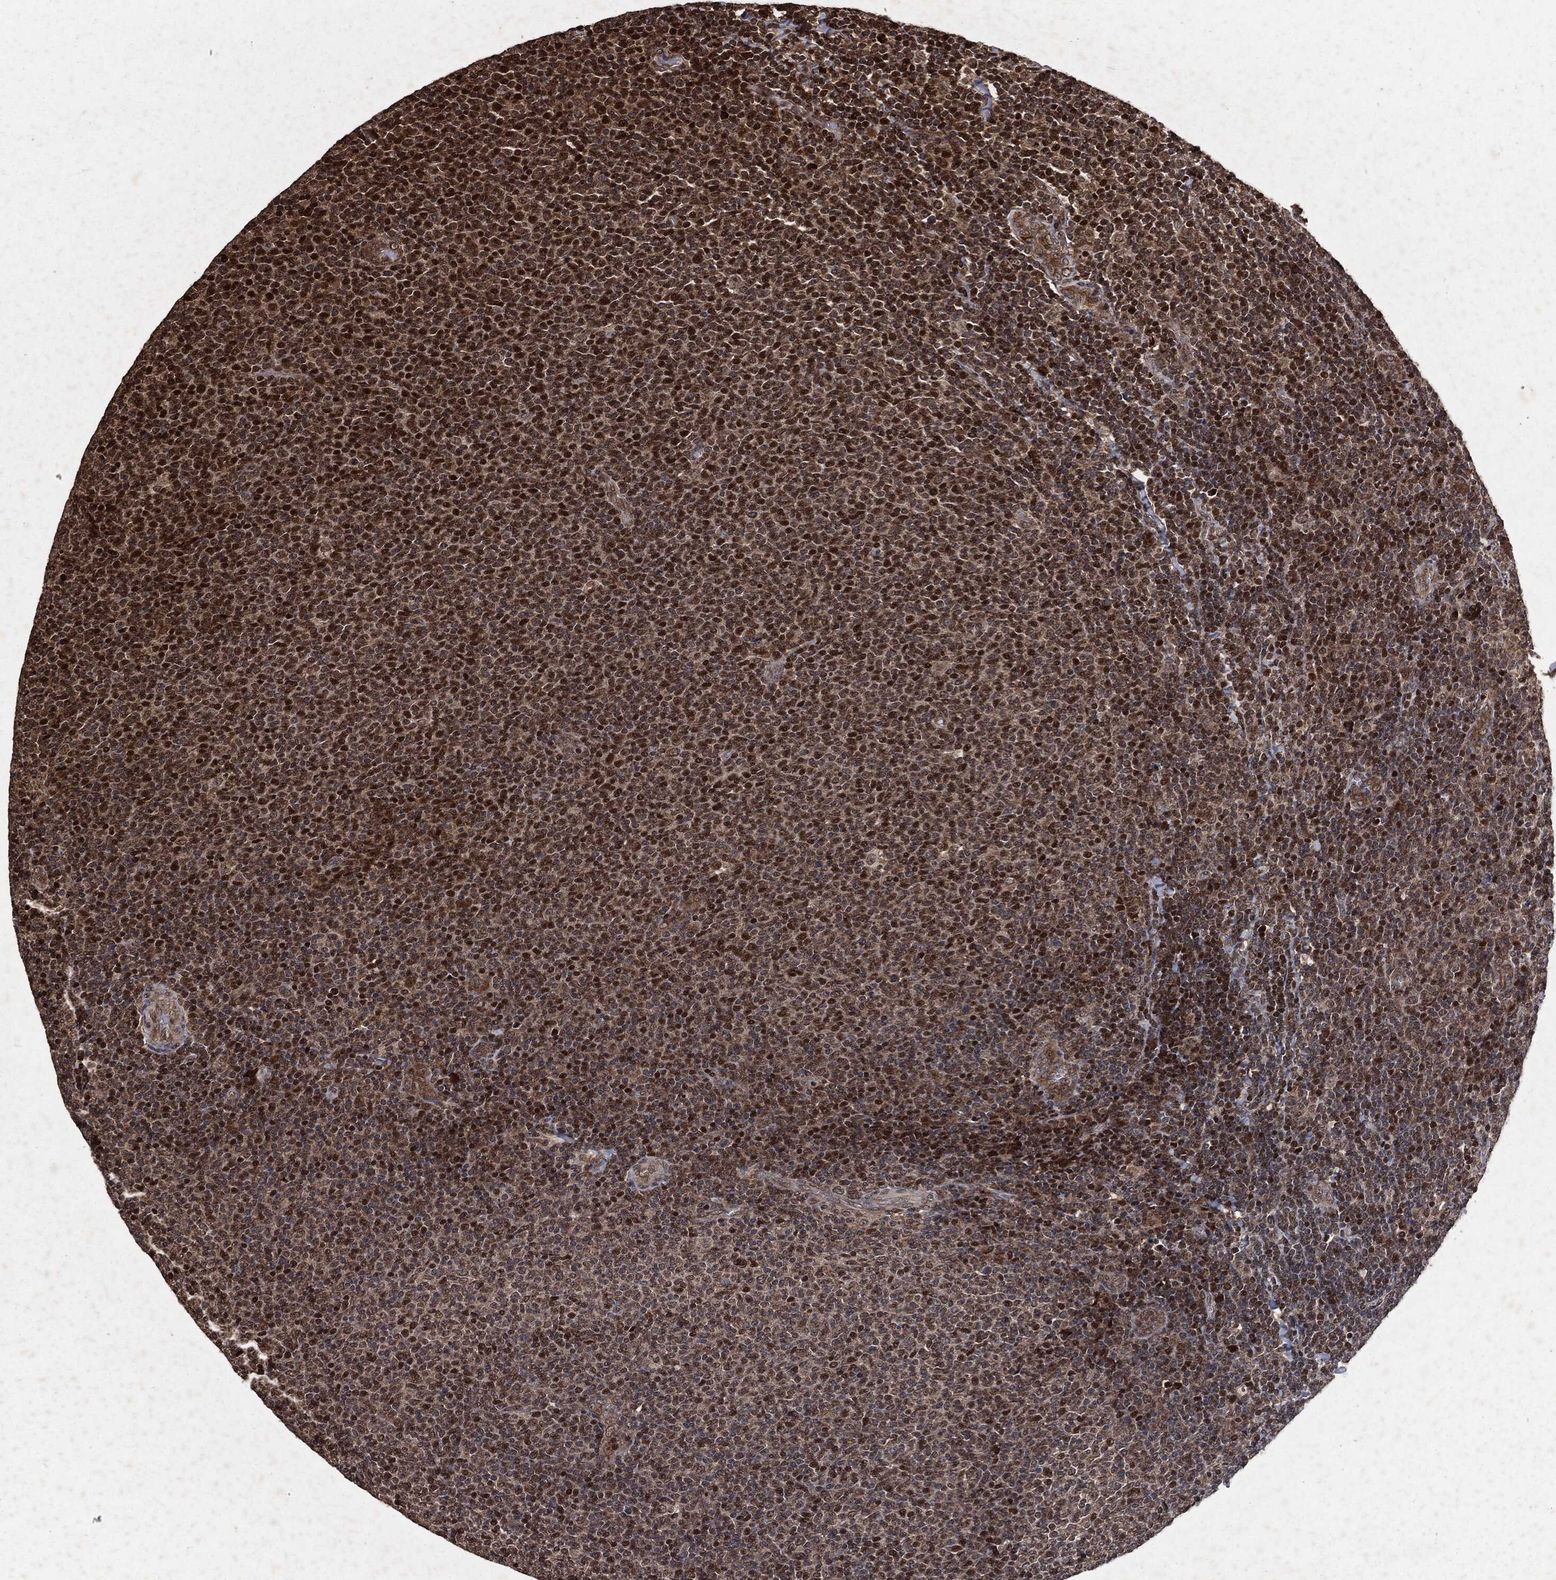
{"staining": {"intensity": "strong", "quantity": "<25%", "location": "nuclear"}, "tissue": "lymphoma", "cell_type": "Tumor cells", "image_type": "cancer", "snomed": [{"axis": "morphology", "description": "Malignant lymphoma, non-Hodgkin's type, Low grade"}, {"axis": "topography", "description": "Lymph node"}], "caption": "High-magnification brightfield microscopy of lymphoma stained with DAB (3,3'-diaminobenzidine) (brown) and counterstained with hematoxylin (blue). tumor cells exhibit strong nuclear positivity is seen in about<25% of cells.", "gene": "SNAI1", "patient": {"sex": "male", "age": 52}}